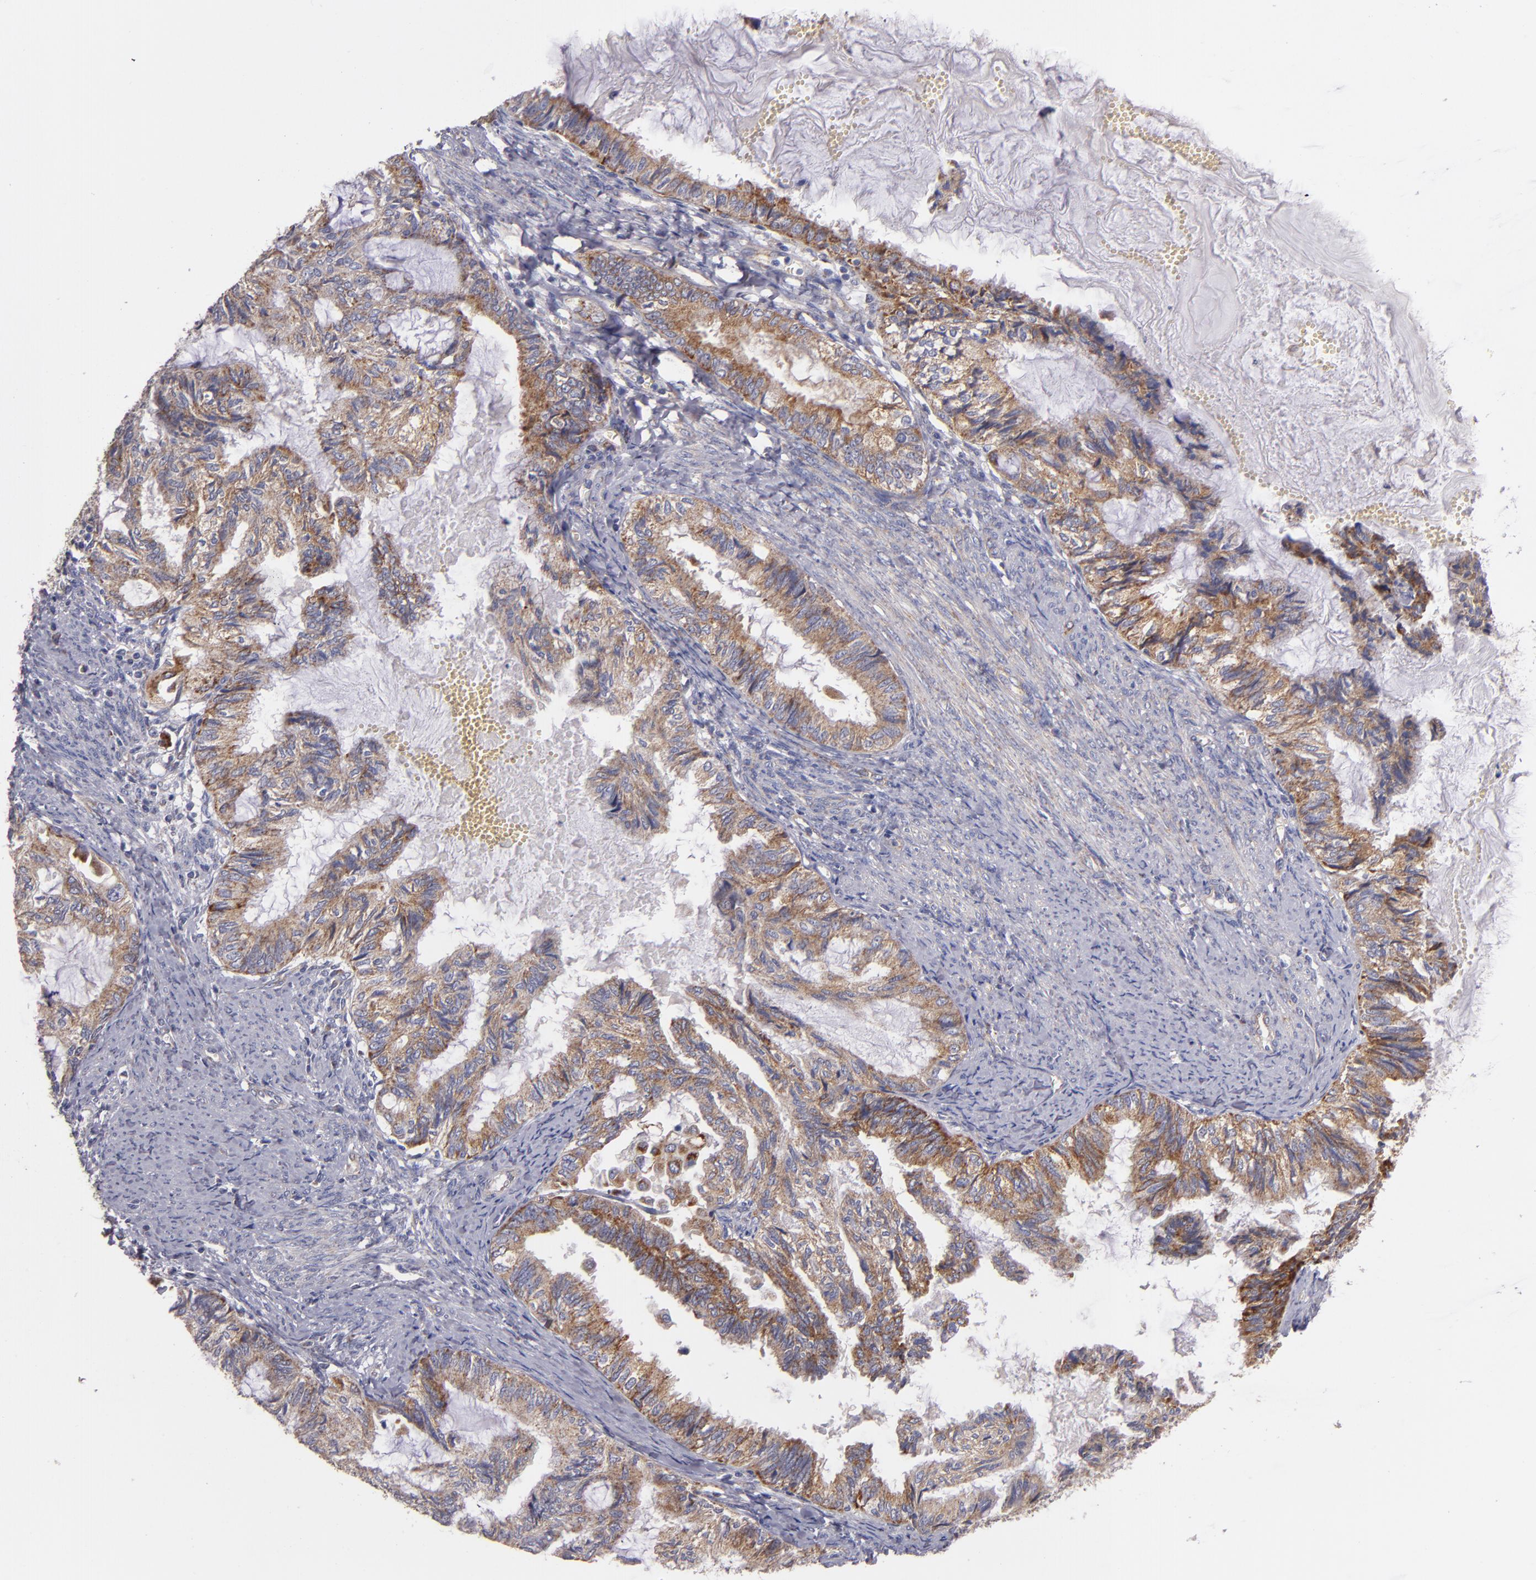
{"staining": {"intensity": "moderate", "quantity": ">75%", "location": "cytoplasmic/membranous"}, "tissue": "endometrial cancer", "cell_type": "Tumor cells", "image_type": "cancer", "snomed": [{"axis": "morphology", "description": "Adenocarcinoma, NOS"}, {"axis": "topography", "description": "Endometrium"}], "caption": "Endometrial cancer (adenocarcinoma) stained with a protein marker demonstrates moderate staining in tumor cells.", "gene": "CLTA", "patient": {"sex": "female", "age": 86}}